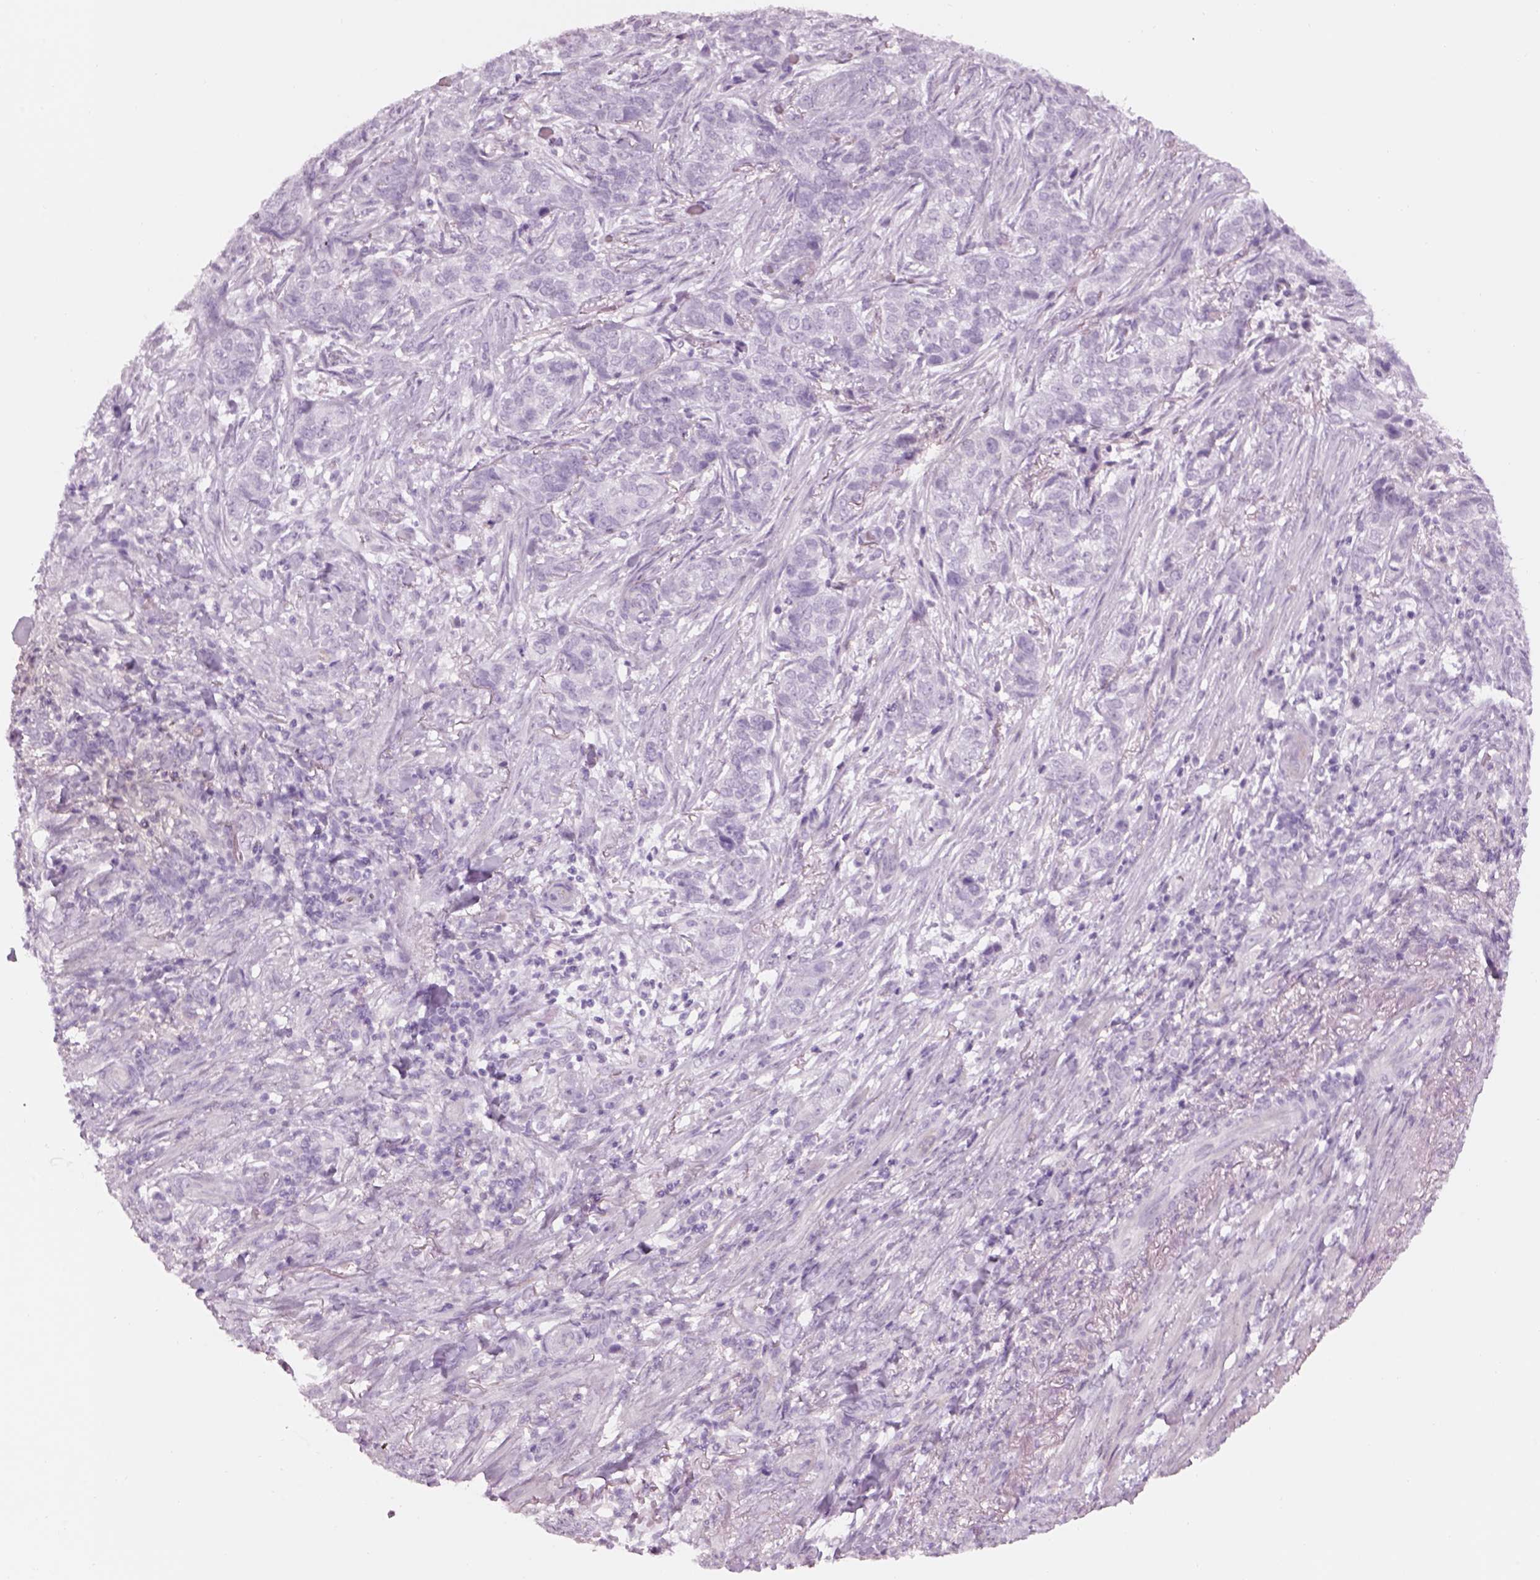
{"staining": {"intensity": "negative", "quantity": "none", "location": "none"}, "tissue": "skin cancer", "cell_type": "Tumor cells", "image_type": "cancer", "snomed": [{"axis": "morphology", "description": "Basal cell carcinoma"}, {"axis": "topography", "description": "Skin"}], "caption": "Protein analysis of skin cancer exhibits no significant positivity in tumor cells. Brightfield microscopy of immunohistochemistry stained with DAB (3,3'-diaminobenzidine) (brown) and hematoxylin (blue), captured at high magnification.", "gene": "GAS2L2", "patient": {"sex": "female", "age": 69}}